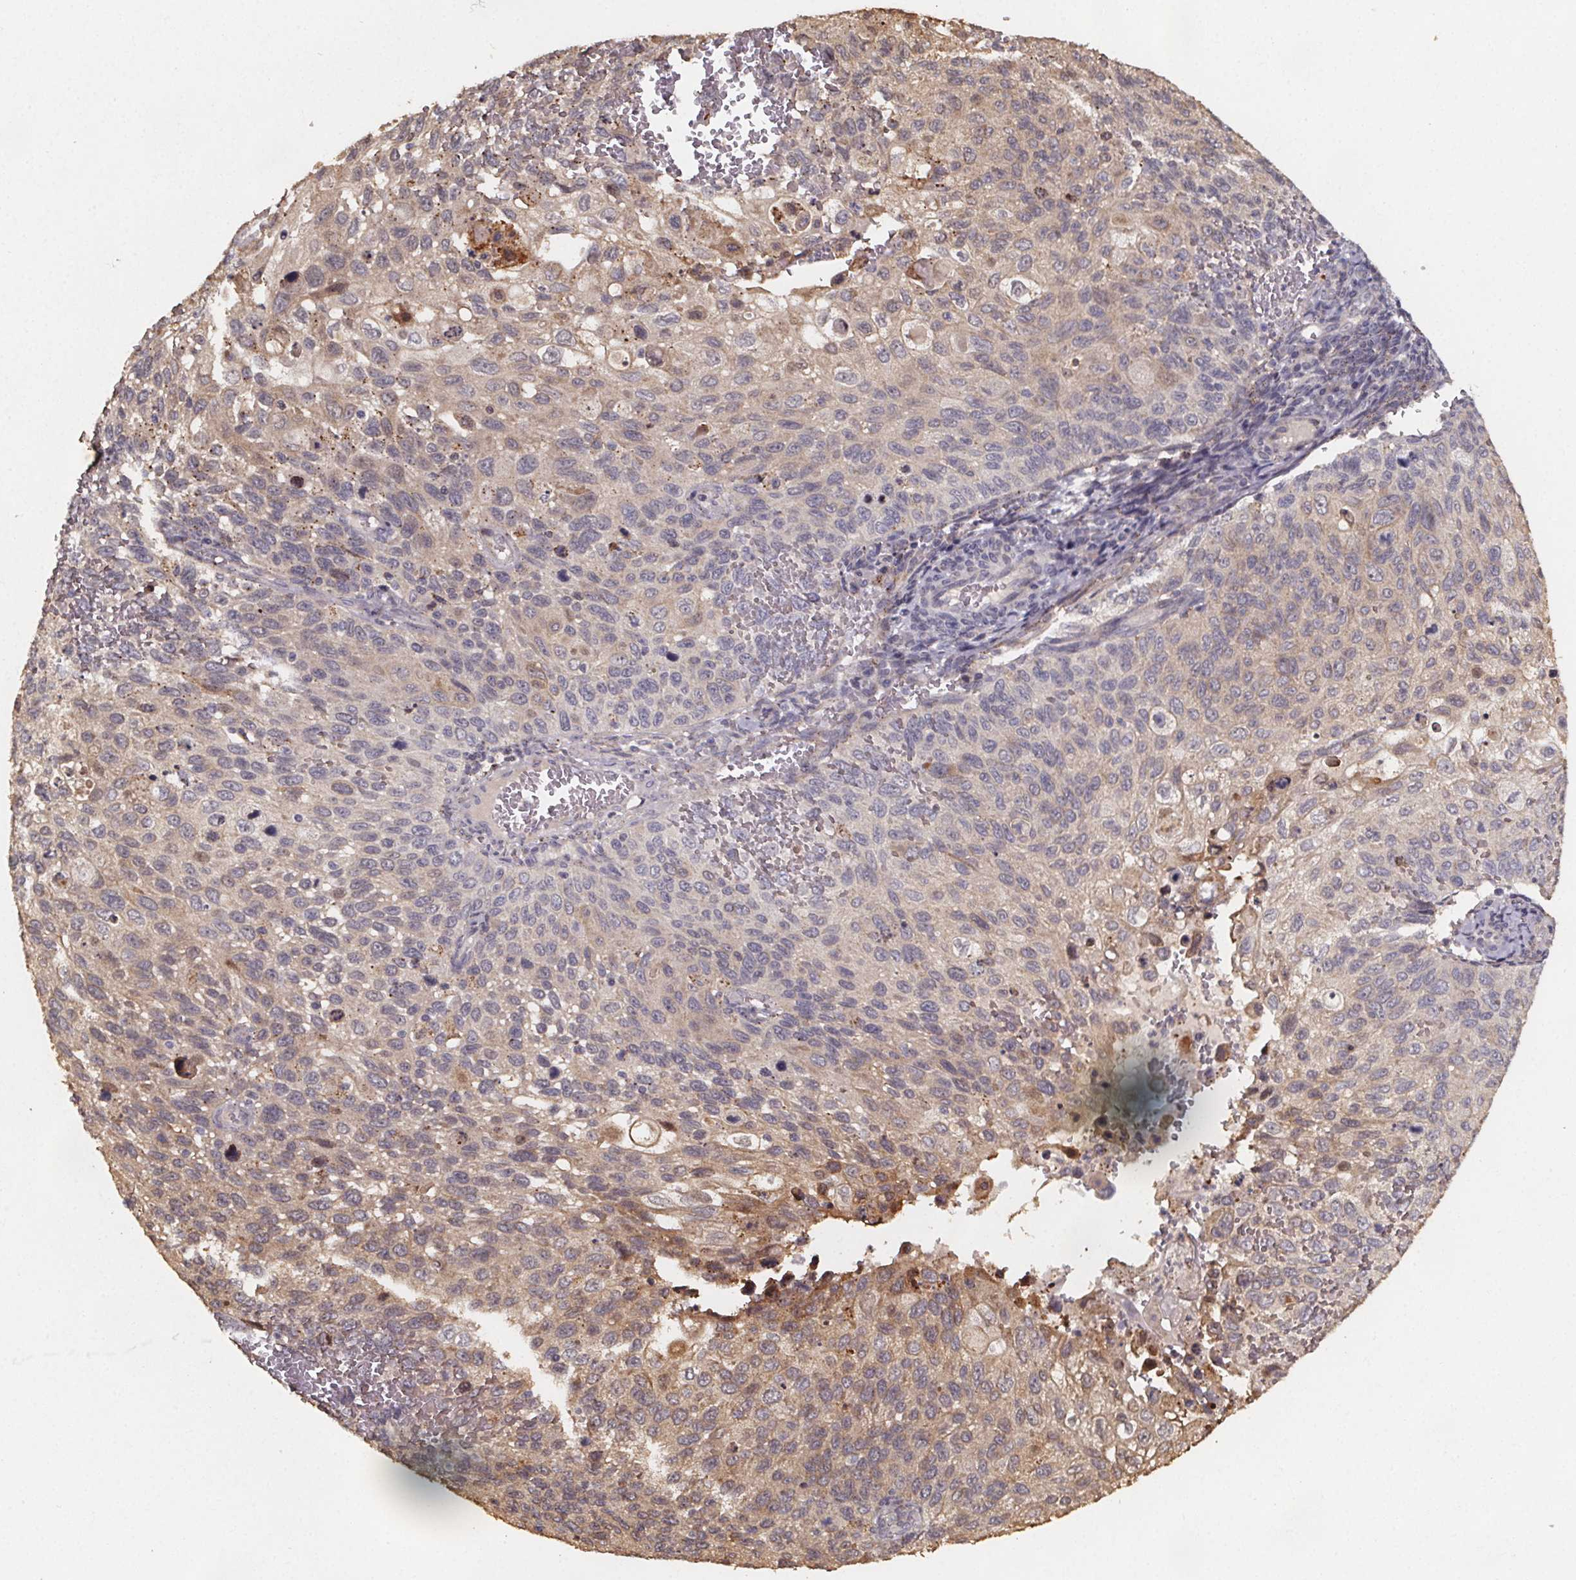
{"staining": {"intensity": "weak", "quantity": "<25%", "location": "cytoplasmic/membranous"}, "tissue": "cervical cancer", "cell_type": "Tumor cells", "image_type": "cancer", "snomed": [{"axis": "morphology", "description": "Squamous cell carcinoma, NOS"}, {"axis": "topography", "description": "Cervix"}], "caption": "Protein analysis of cervical squamous cell carcinoma reveals no significant expression in tumor cells.", "gene": "ZNF879", "patient": {"sex": "female", "age": 70}}